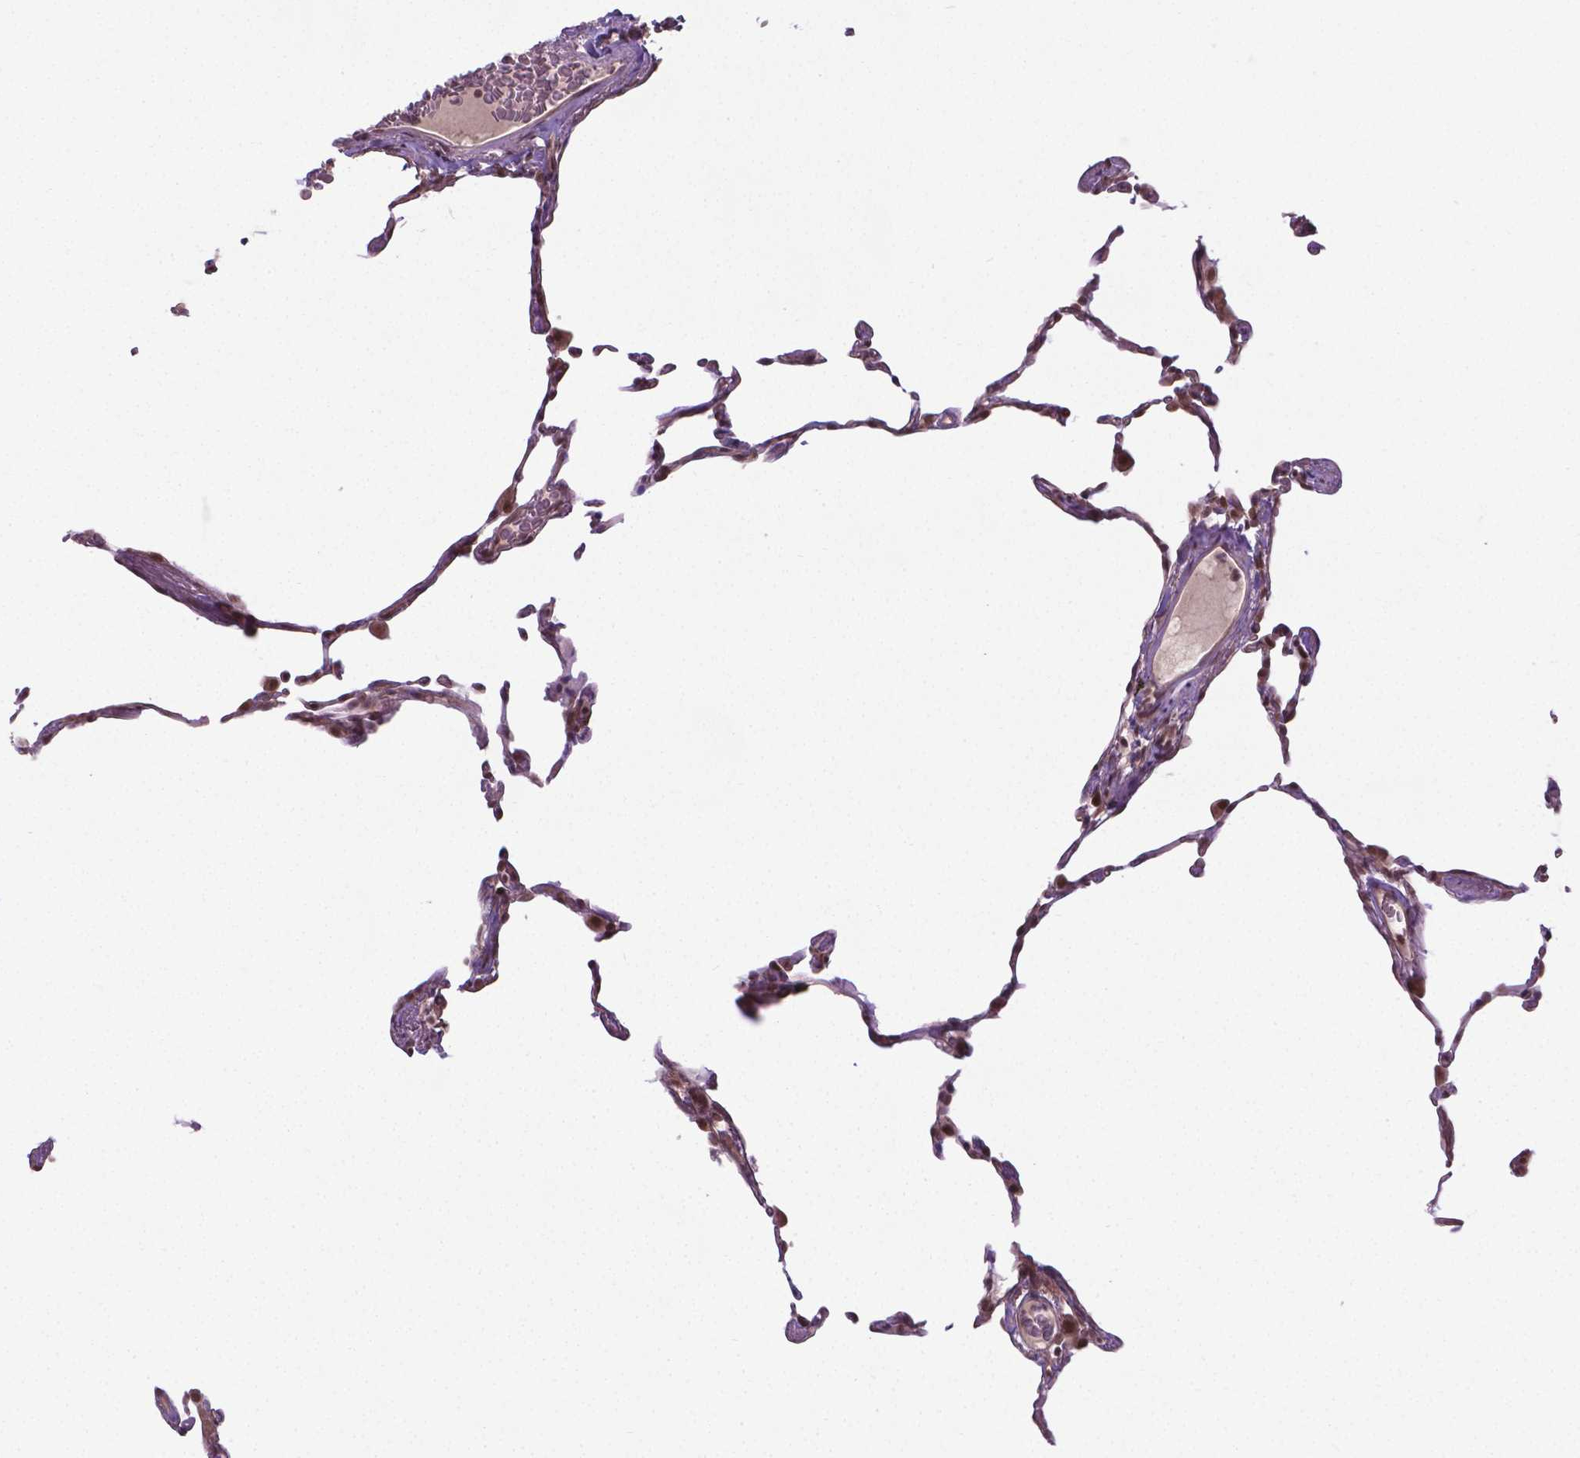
{"staining": {"intensity": "moderate", "quantity": "25%-75%", "location": "nuclear"}, "tissue": "lung", "cell_type": "Alveolar cells", "image_type": "normal", "snomed": [{"axis": "morphology", "description": "Normal tissue, NOS"}, {"axis": "topography", "description": "Lung"}], "caption": "Lung stained with a brown dye exhibits moderate nuclear positive staining in approximately 25%-75% of alveolar cells.", "gene": "ANKRD54", "patient": {"sex": "female", "age": 57}}